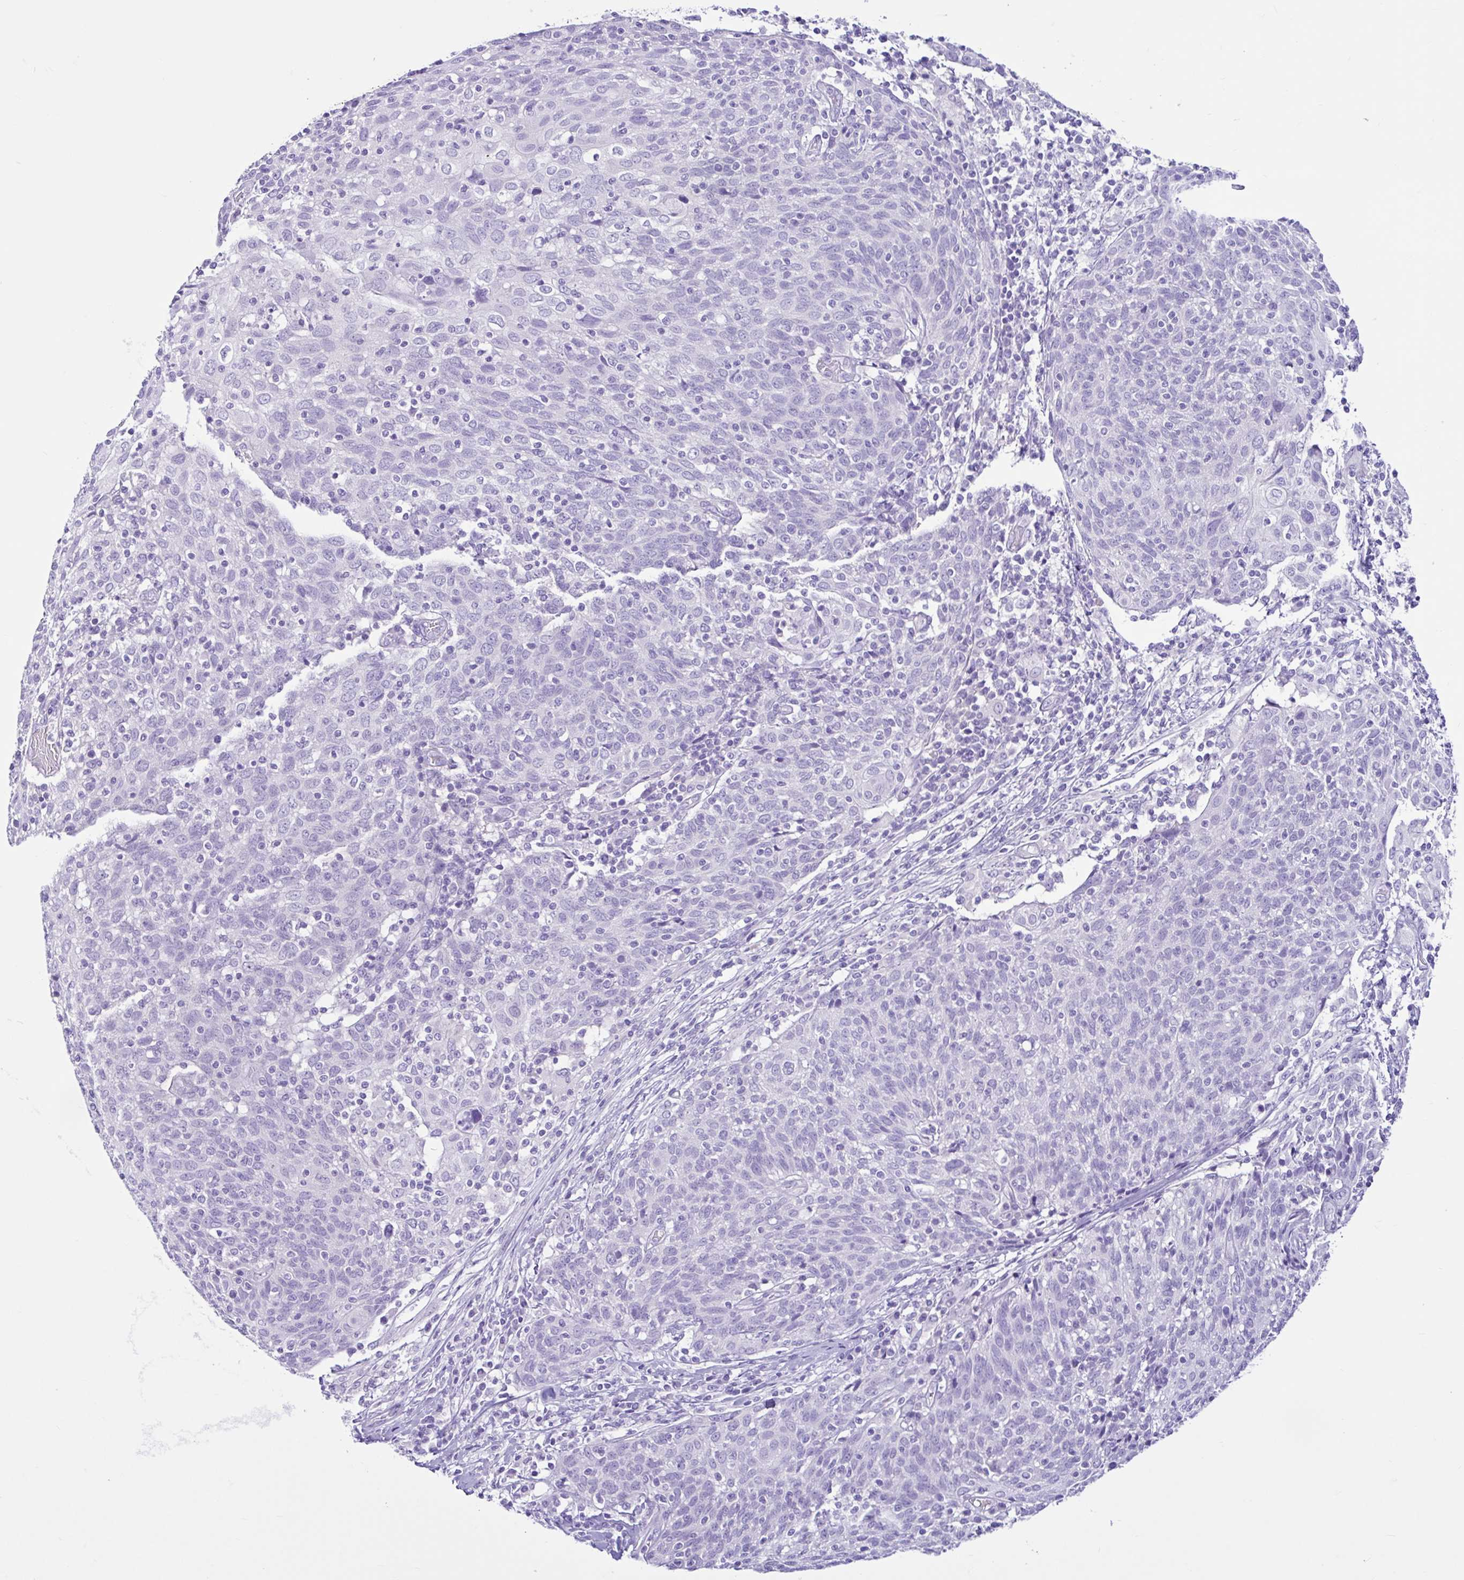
{"staining": {"intensity": "negative", "quantity": "none", "location": "none"}, "tissue": "cervical cancer", "cell_type": "Tumor cells", "image_type": "cancer", "snomed": [{"axis": "morphology", "description": "Squamous cell carcinoma, NOS"}, {"axis": "topography", "description": "Cervix"}], "caption": "The micrograph displays no staining of tumor cells in squamous cell carcinoma (cervical).", "gene": "CYP19A1", "patient": {"sex": "female", "age": 52}}